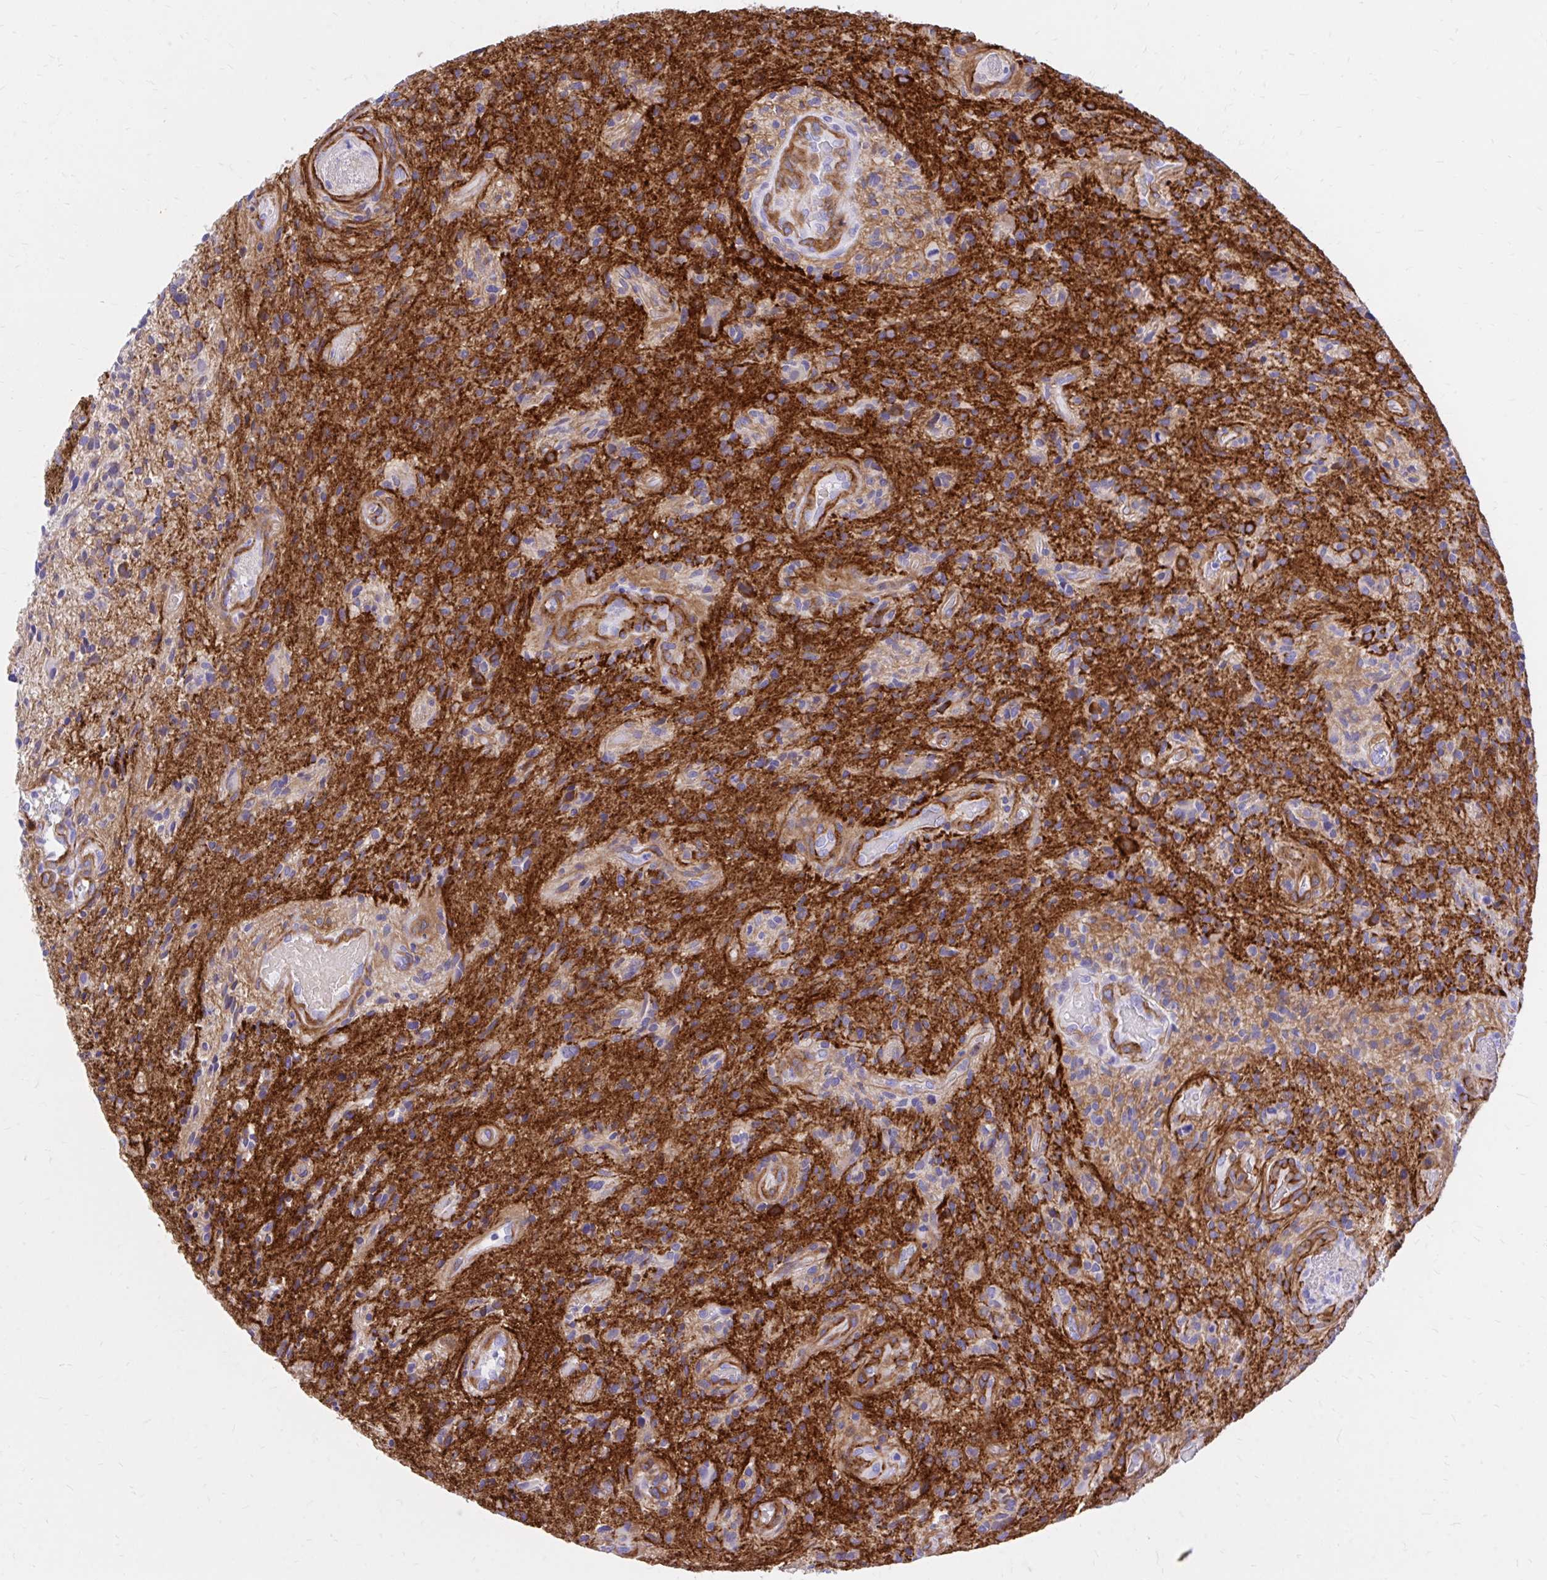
{"staining": {"intensity": "strong", "quantity": "<25%", "location": "cytoplasmic/membranous"}, "tissue": "glioma", "cell_type": "Tumor cells", "image_type": "cancer", "snomed": [{"axis": "morphology", "description": "Glioma, malignant, High grade"}, {"axis": "topography", "description": "Brain"}], "caption": "Immunohistochemical staining of human malignant glioma (high-grade) displays strong cytoplasmic/membranous protein staining in approximately <25% of tumor cells.", "gene": "EPB41L1", "patient": {"sex": "male", "age": 55}}